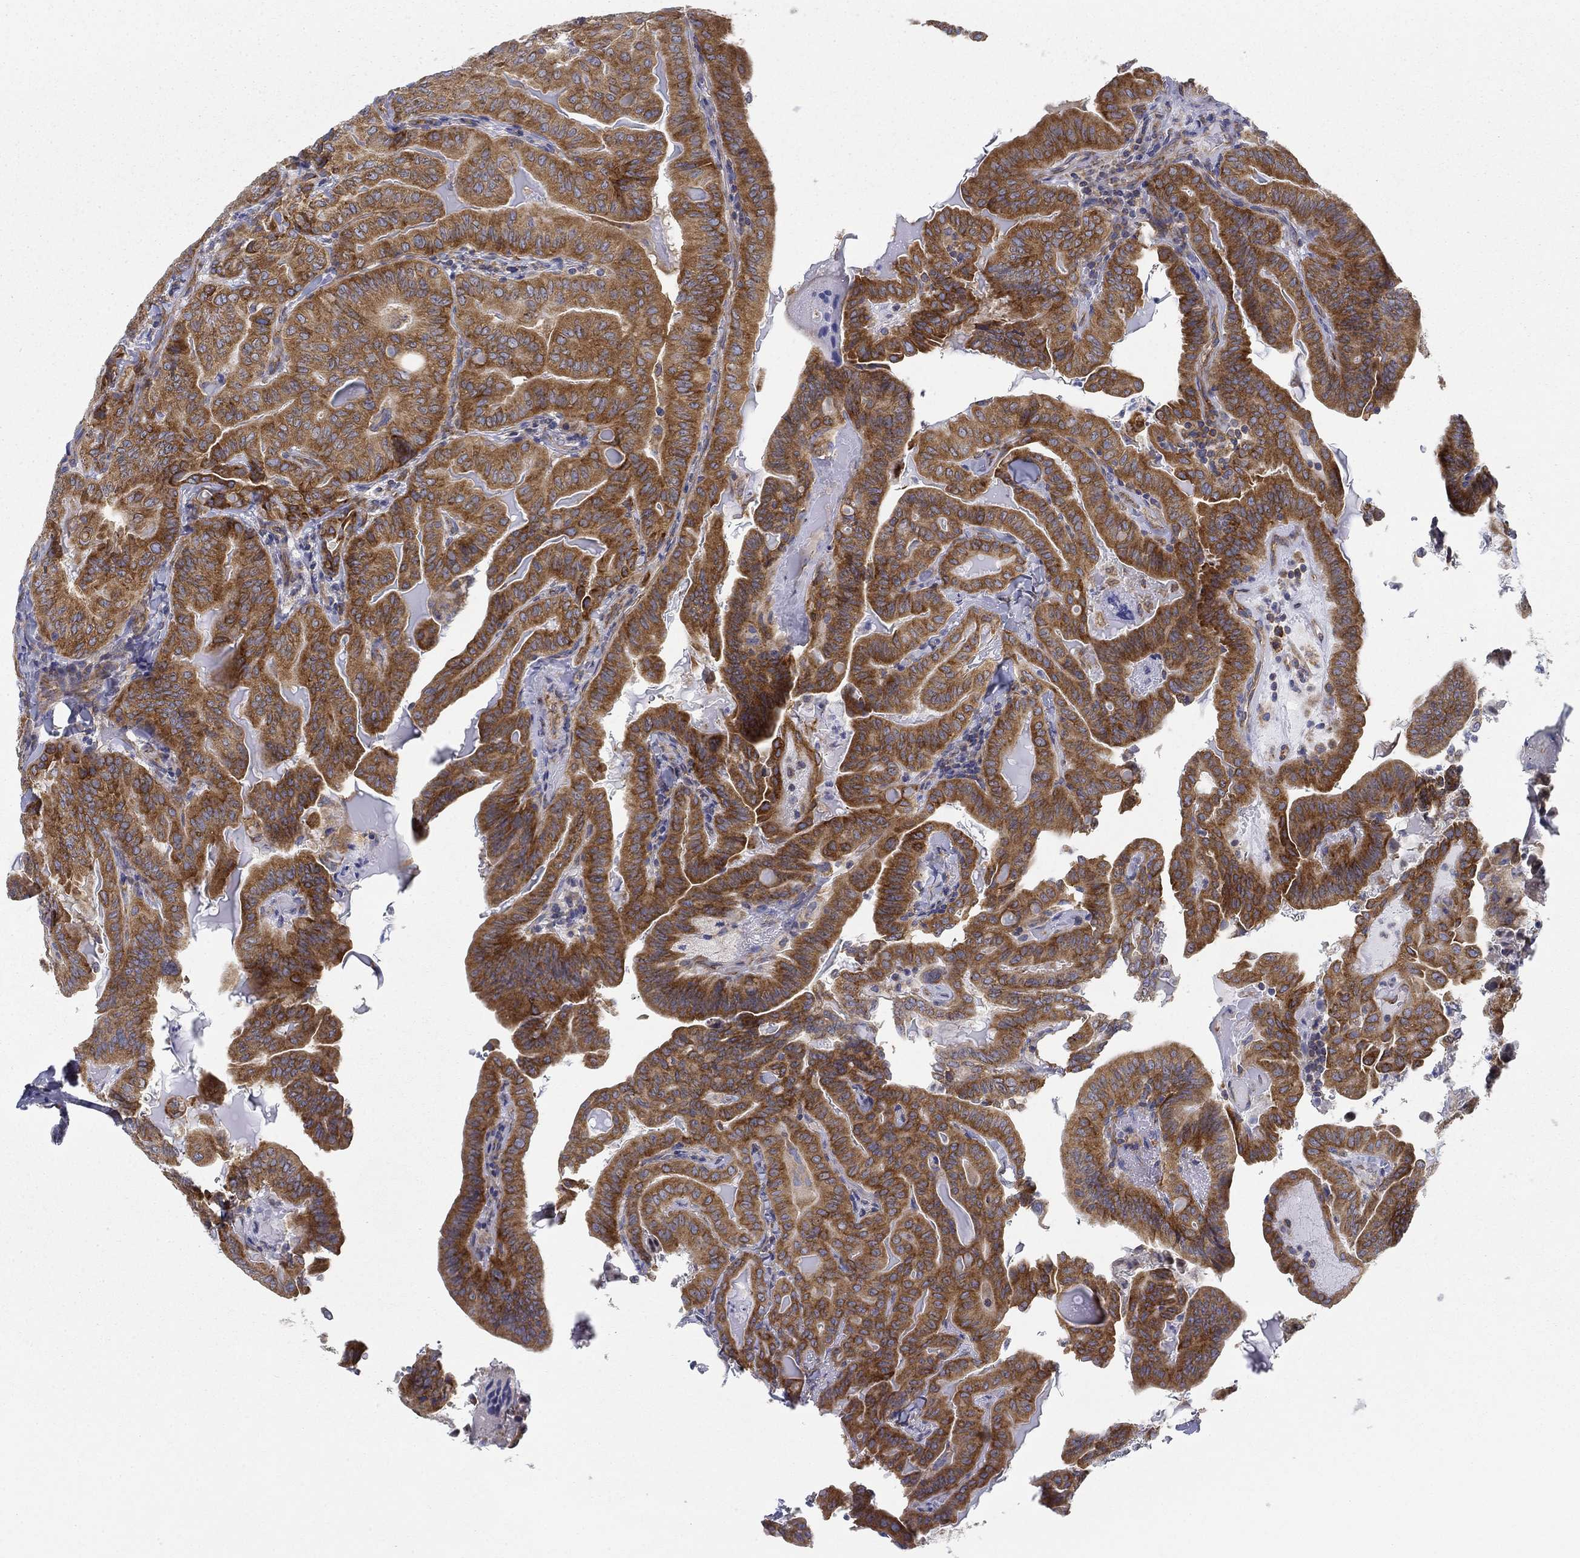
{"staining": {"intensity": "strong", "quantity": ">75%", "location": "cytoplasmic/membranous"}, "tissue": "thyroid cancer", "cell_type": "Tumor cells", "image_type": "cancer", "snomed": [{"axis": "morphology", "description": "Papillary adenocarcinoma, NOS"}, {"axis": "topography", "description": "Thyroid gland"}], "caption": "The photomicrograph exhibits immunohistochemical staining of thyroid cancer (papillary adenocarcinoma). There is strong cytoplasmic/membranous staining is seen in approximately >75% of tumor cells. The protein of interest is stained brown, and the nuclei are stained in blue (DAB (3,3'-diaminobenzidine) IHC with brightfield microscopy, high magnification).", "gene": "FXR1", "patient": {"sex": "female", "age": 68}}